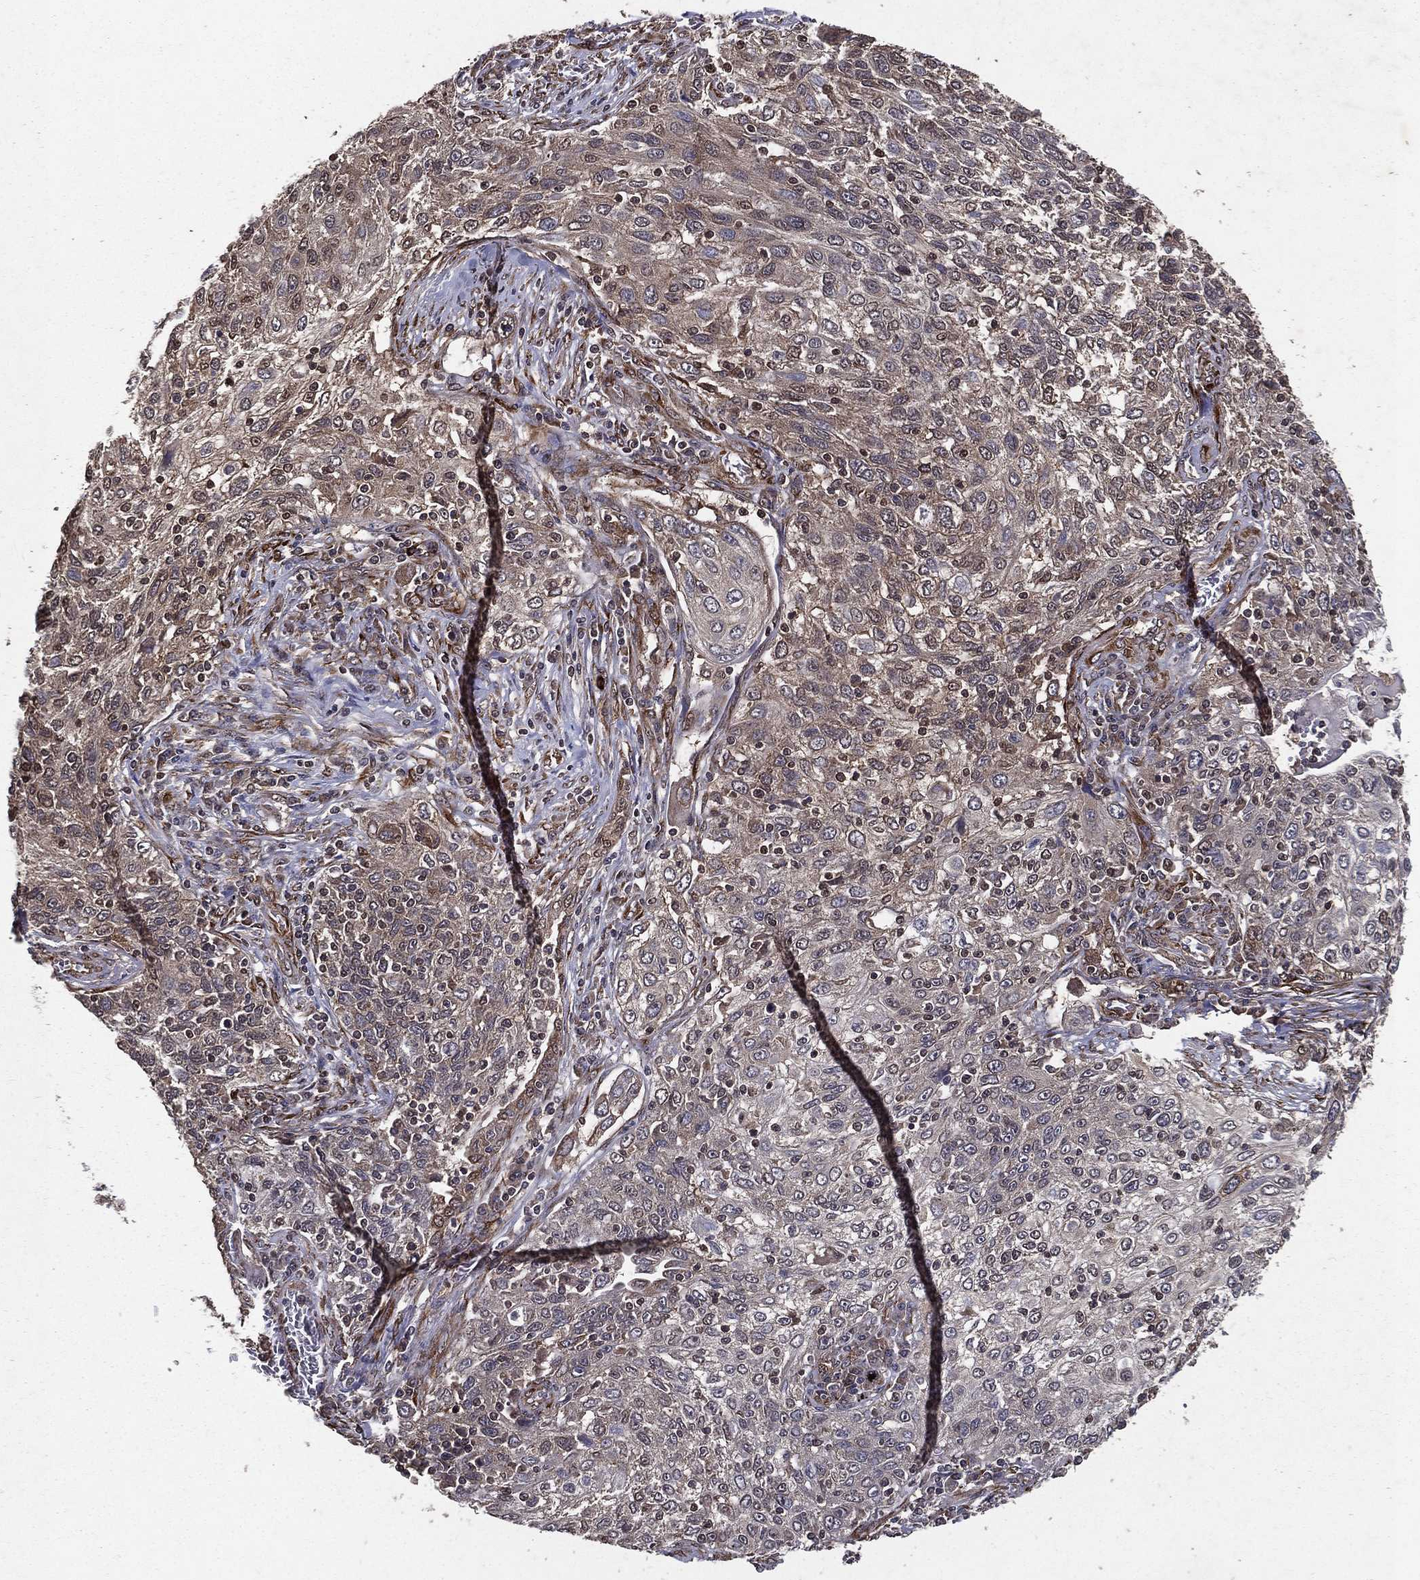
{"staining": {"intensity": "weak", "quantity": "<25%", "location": "cytoplasmic/membranous"}, "tissue": "lung cancer", "cell_type": "Tumor cells", "image_type": "cancer", "snomed": [{"axis": "morphology", "description": "Squamous cell carcinoma, NOS"}, {"axis": "topography", "description": "Lung"}], "caption": "This is an immunohistochemistry micrograph of human lung cancer. There is no positivity in tumor cells.", "gene": "CERS2", "patient": {"sex": "female", "age": 69}}